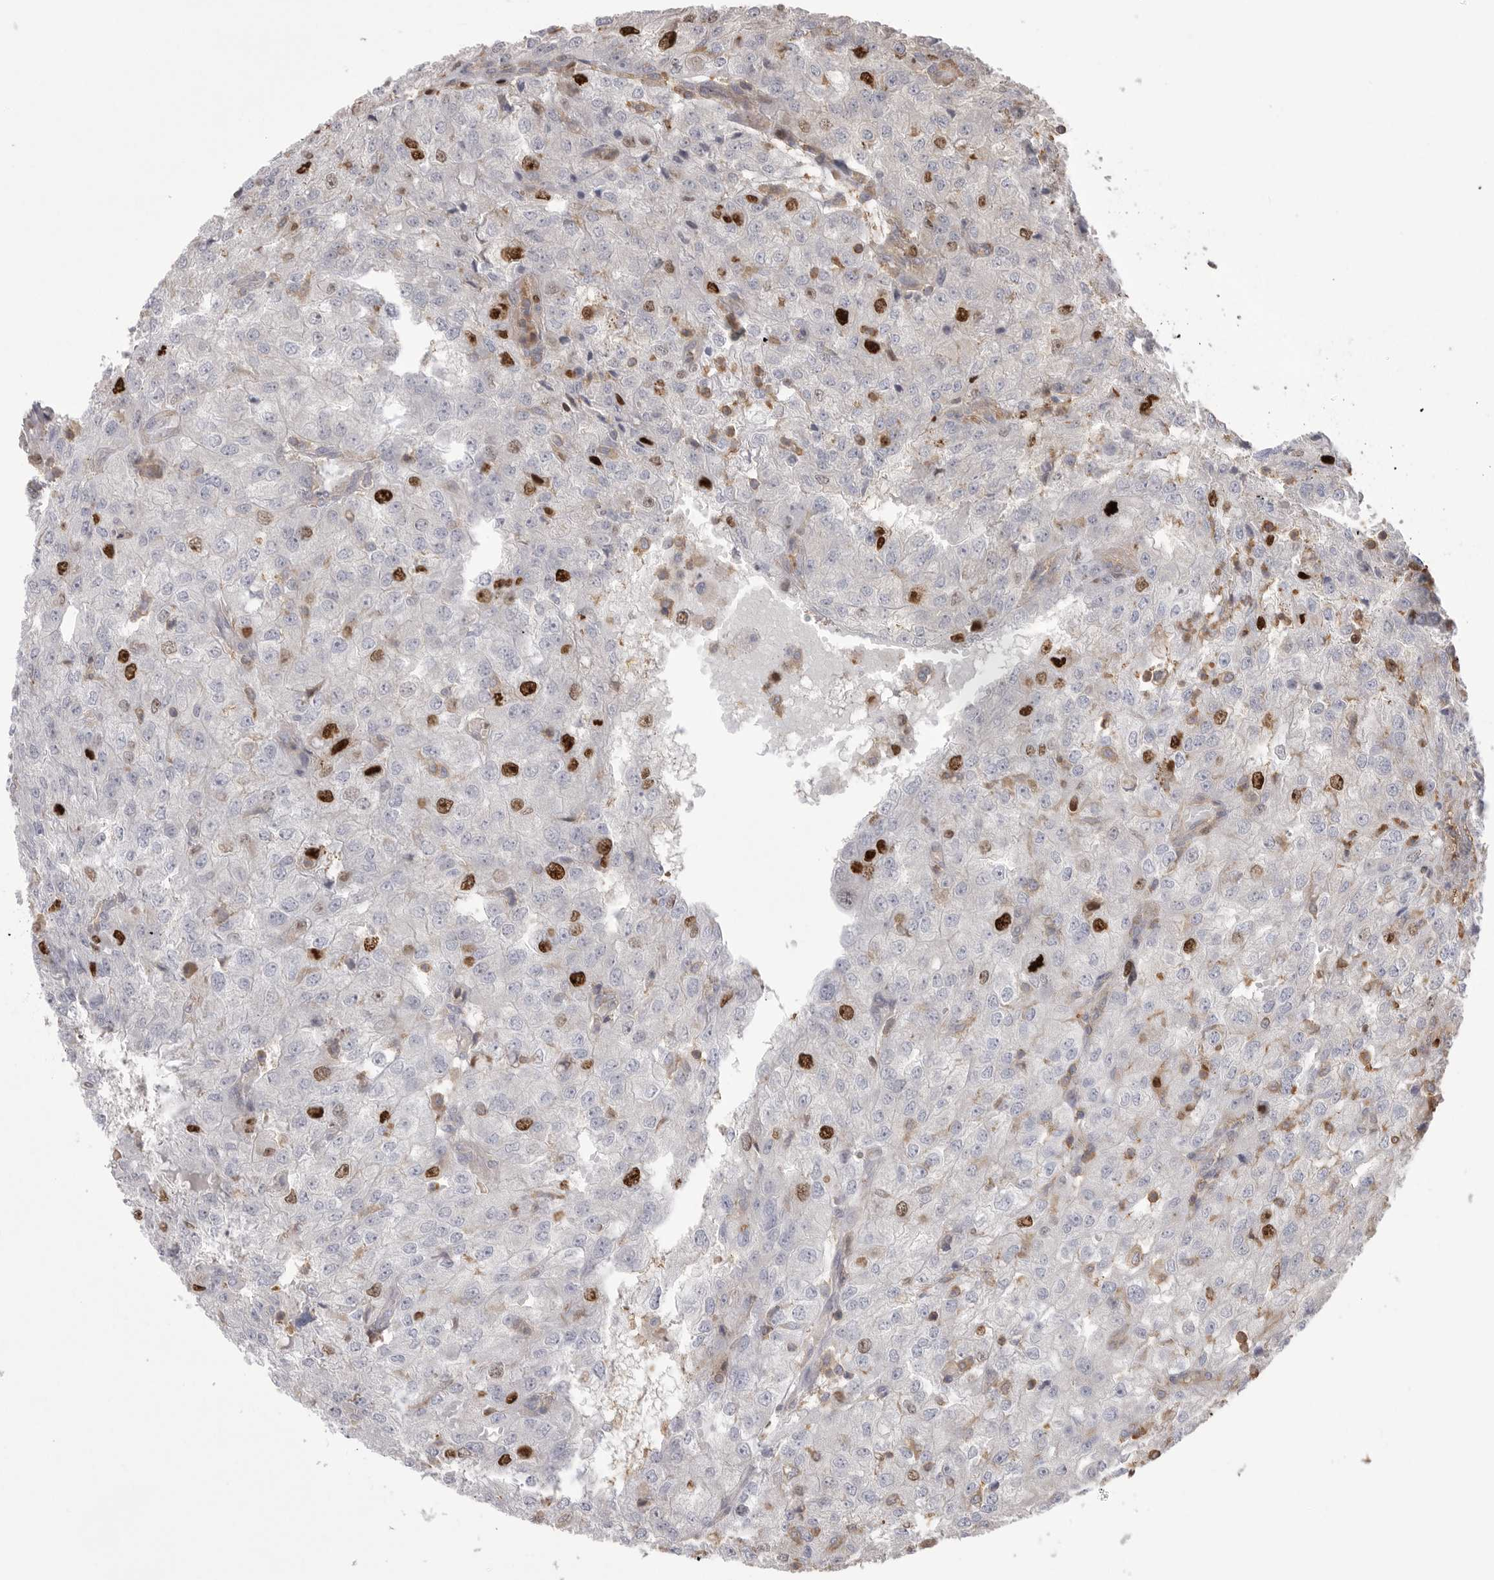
{"staining": {"intensity": "strong", "quantity": "<25%", "location": "nuclear"}, "tissue": "renal cancer", "cell_type": "Tumor cells", "image_type": "cancer", "snomed": [{"axis": "morphology", "description": "Adenocarcinoma, NOS"}, {"axis": "topography", "description": "Kidney"}], "caption": "An image of human renal adenocarcinoma stained for a protein demonstrates strong nuclear brown staining in tumor cells.", "gene": "TOP2A", "patient": {"sex": "female", "age": 54}}